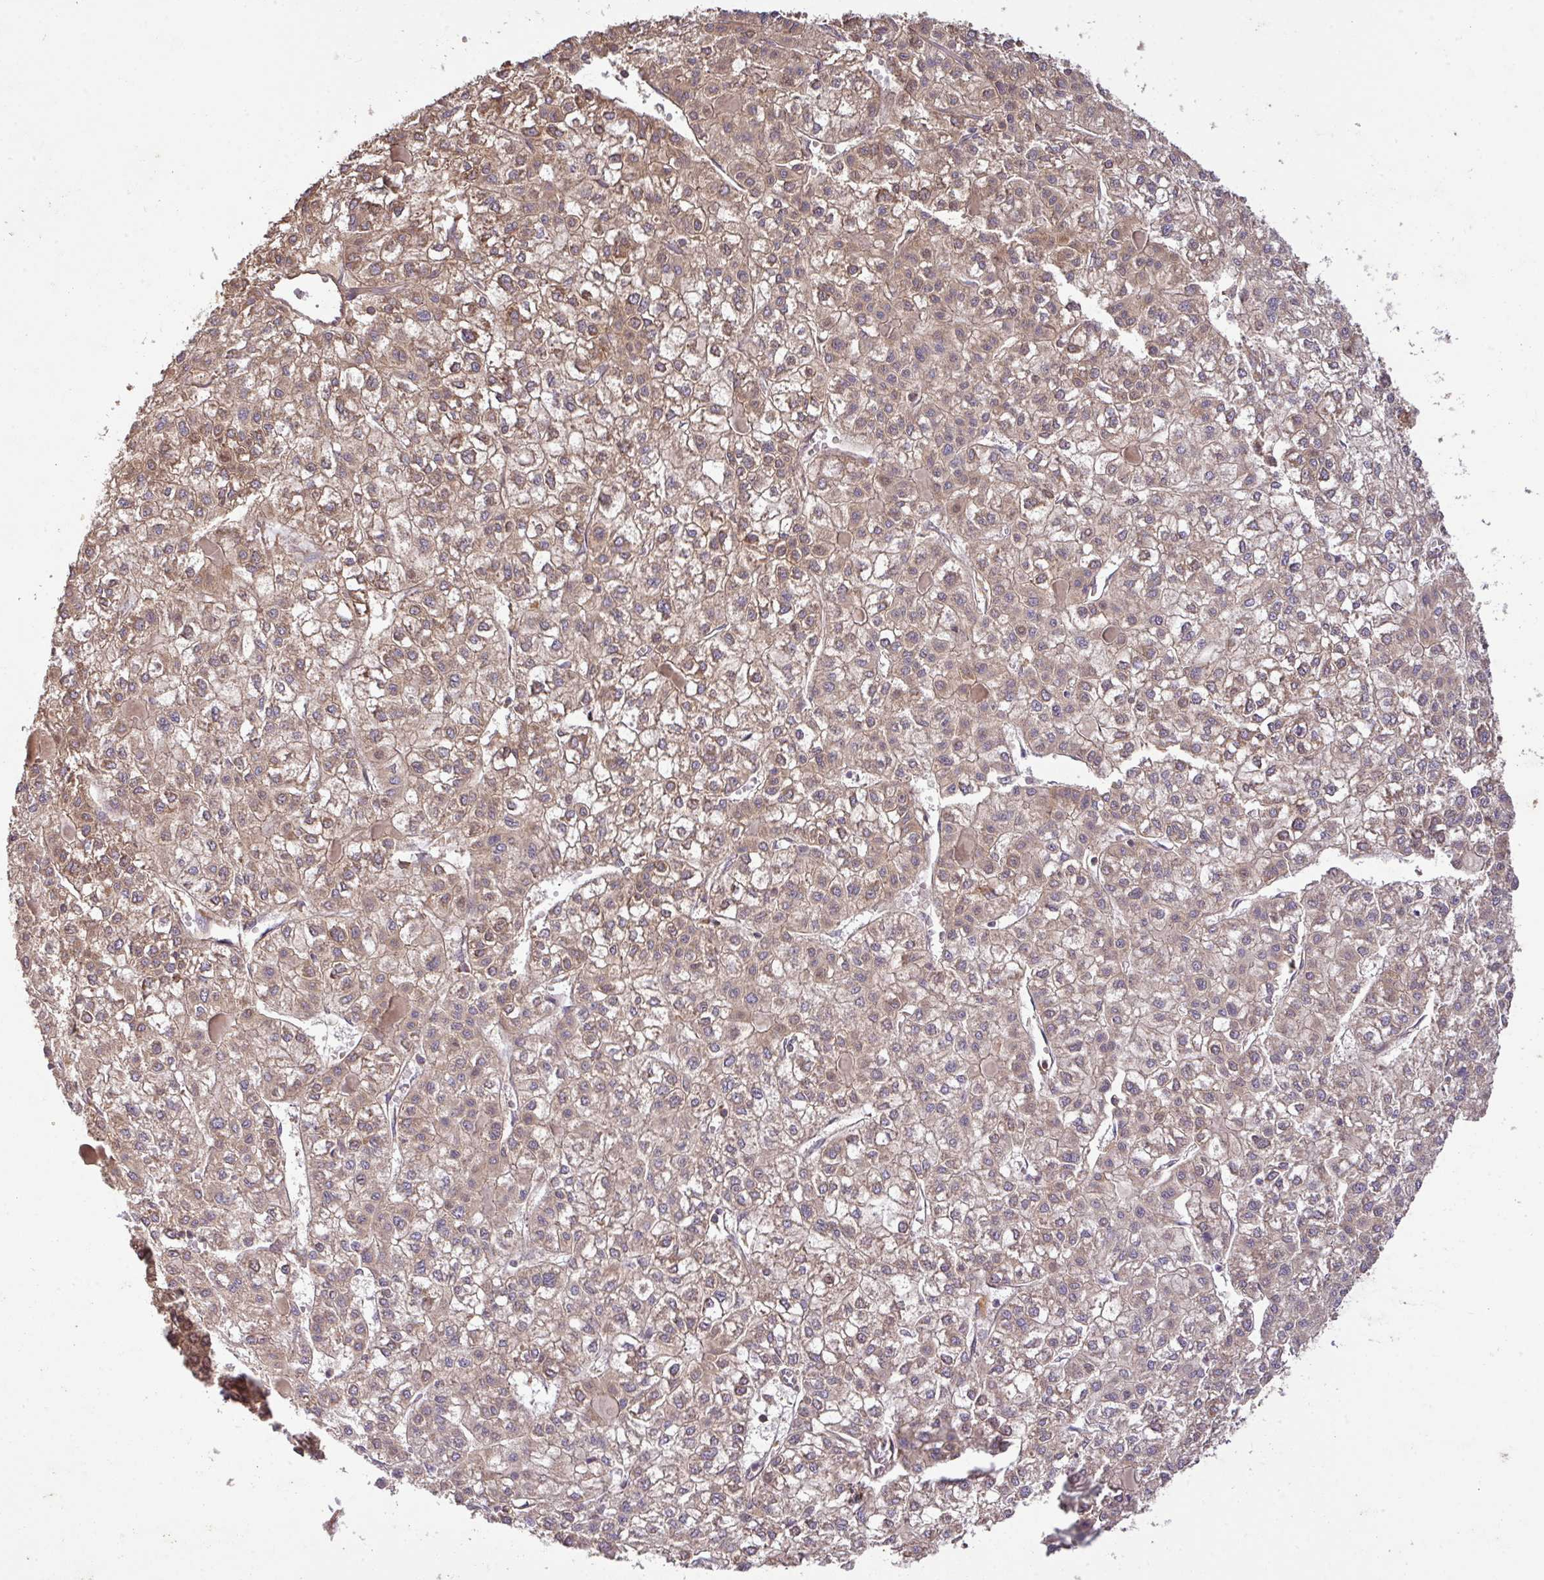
{"staining": {"intensity": "weak", "quantity": ">75%", "location": "cytoplasmic/membranous,nuclear"}, "tissue": "liver cancer", "cell_type": "Tumor cells", "image_type": "cancer", "snomed": [{"axis": "morphology", "description": "Carcinoma, Hepatocellular, NOS"}, {"axis": "topography", "description": "Liver"}], "caption": "This image exhibits immunohistochemistry staining of hepatocellular carcinoma (liver), with low weak cytoplasmic/membranous and nuclear positivity in approximately >75% of tumor cells.", "gene": "GSPT1", "patient": {"sex": "female", "age": 43}}